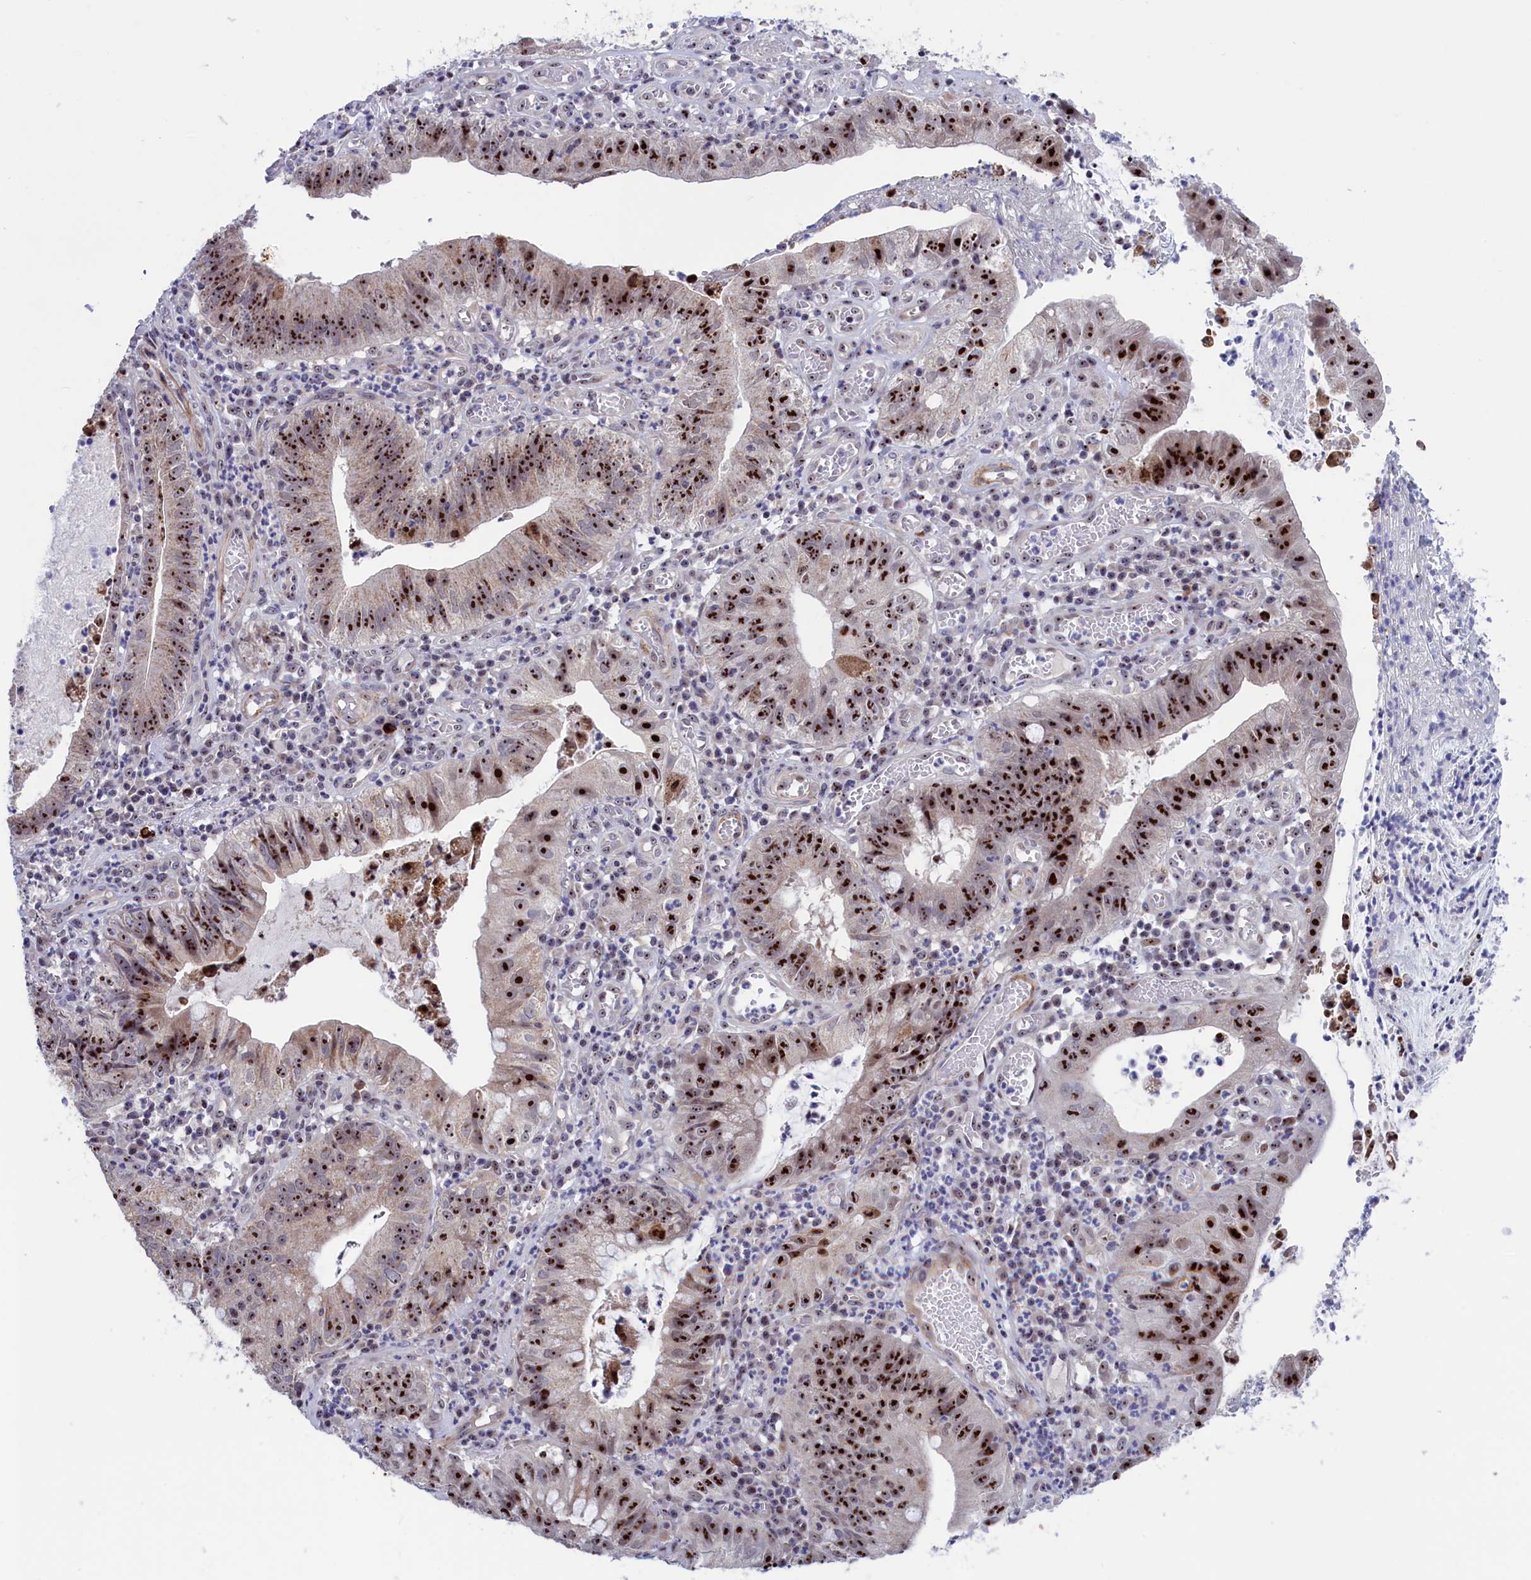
{"staining": {"intensity": "strong", "quantity": ">75%", "location": "nuclear"}, "tissue": "stomach cancer", "cell_type": "Tumor cells", "image_type": "cancer", "snomed": [{"axis": "morphology", "description": "Adenocarcinoma, NOS"}, {"axis": "topography", "description": "Stomach"}], "caption": "Adenocarcinoma (stomach) stained for a protein displays strong nuclear positivity in tumor cells.", "gene": "PPAN", "patient": {"sex": "male", "age": 59}}